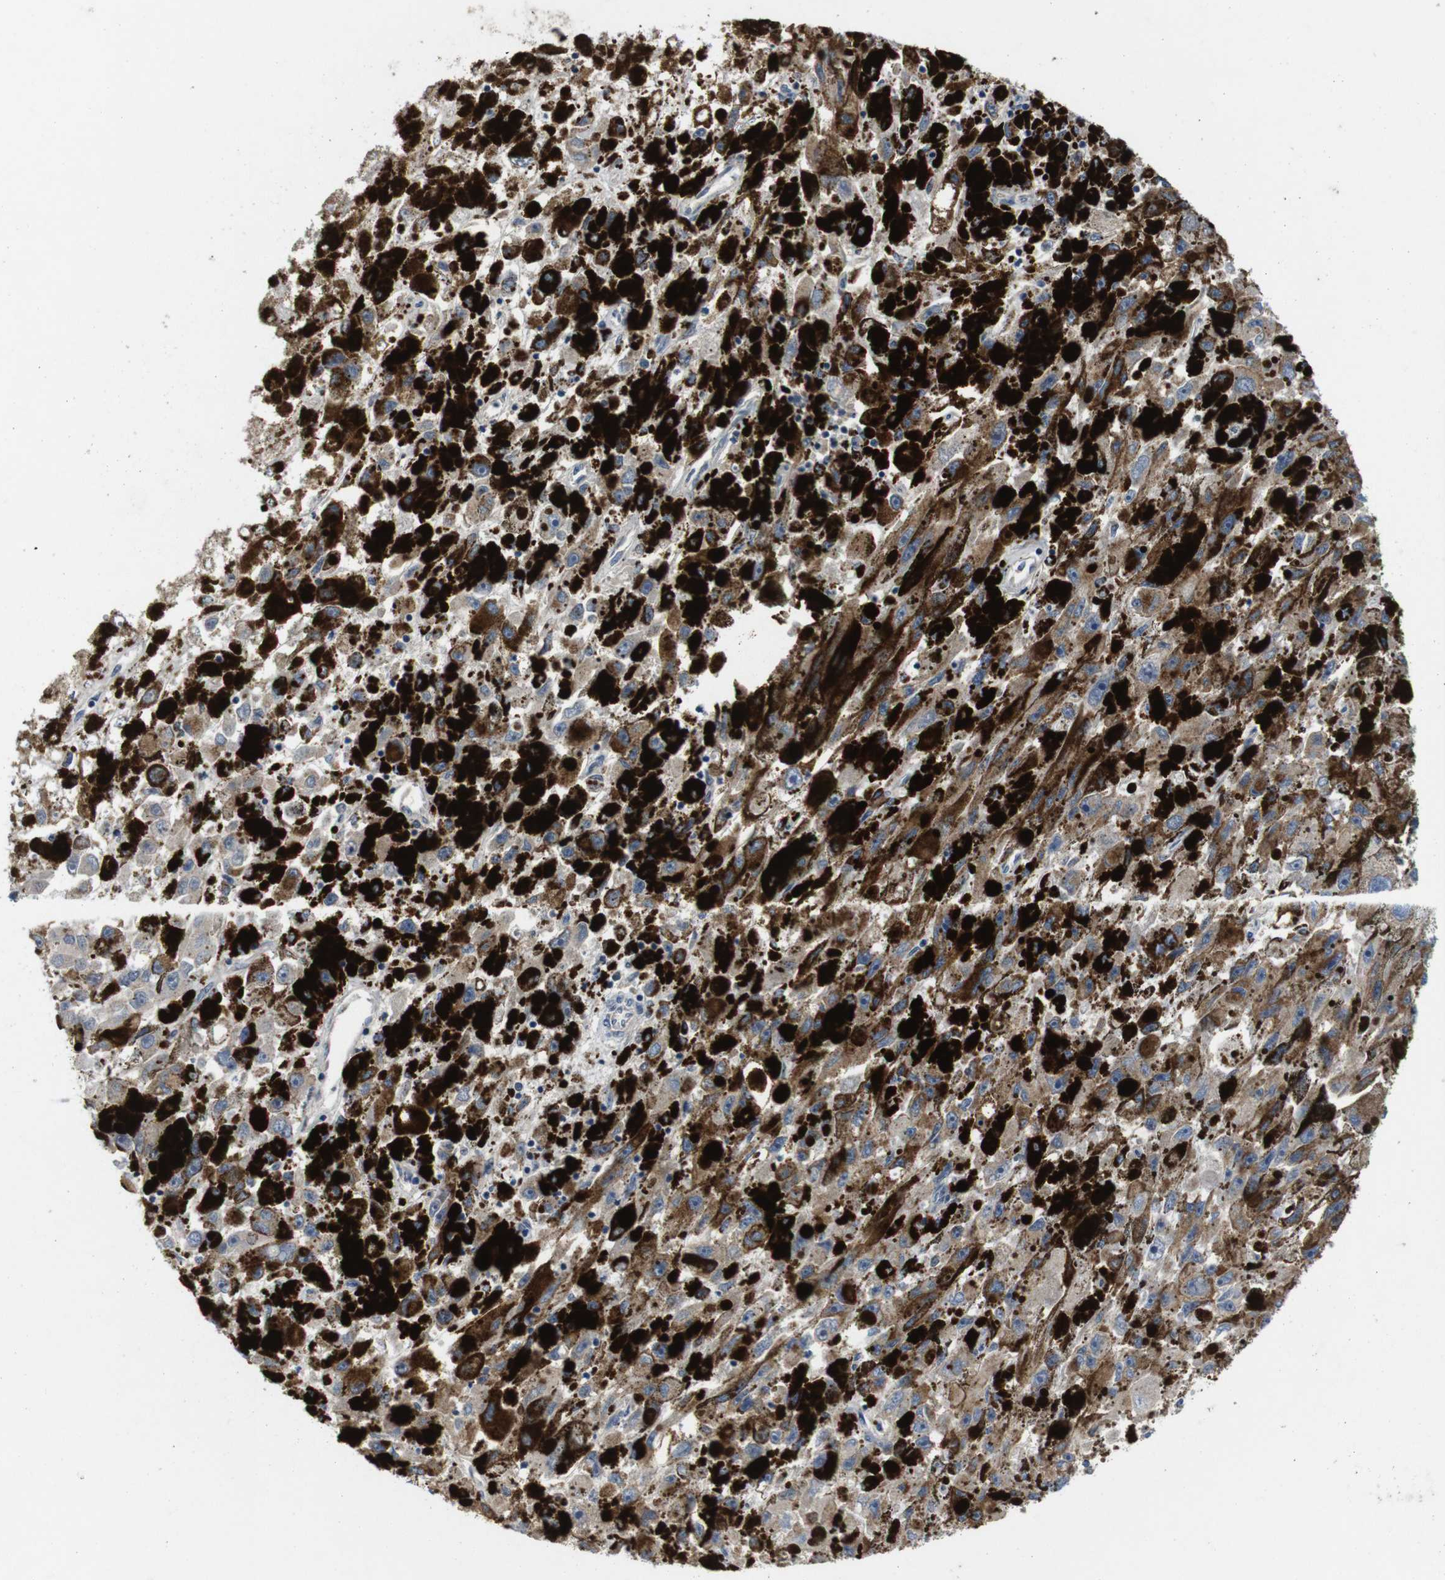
{"staining": {"intensity": "moderate", "quantity": ">75%", "location": "cytoplasmic/membranous"}, "tissue": "melanoma", "cell_type": "Tumor cells", "image_type": "cancer", "snomed": [{"axis": "morphology", "description": "Malignant melanoma, NOS"}, {"axis": "topography", "description": "Skin"}], "caption": "High-power microscopy captured an immunohistochemistry (IHC) histopathology image of melanoma, revealing moderate cytoplasmic/membranous staining in about >75% of tumor cells. (IHC, brightfield microscopy, high magnification).", "gene": "F2RL1", "patient": {"sex": "female", "age": 104}}